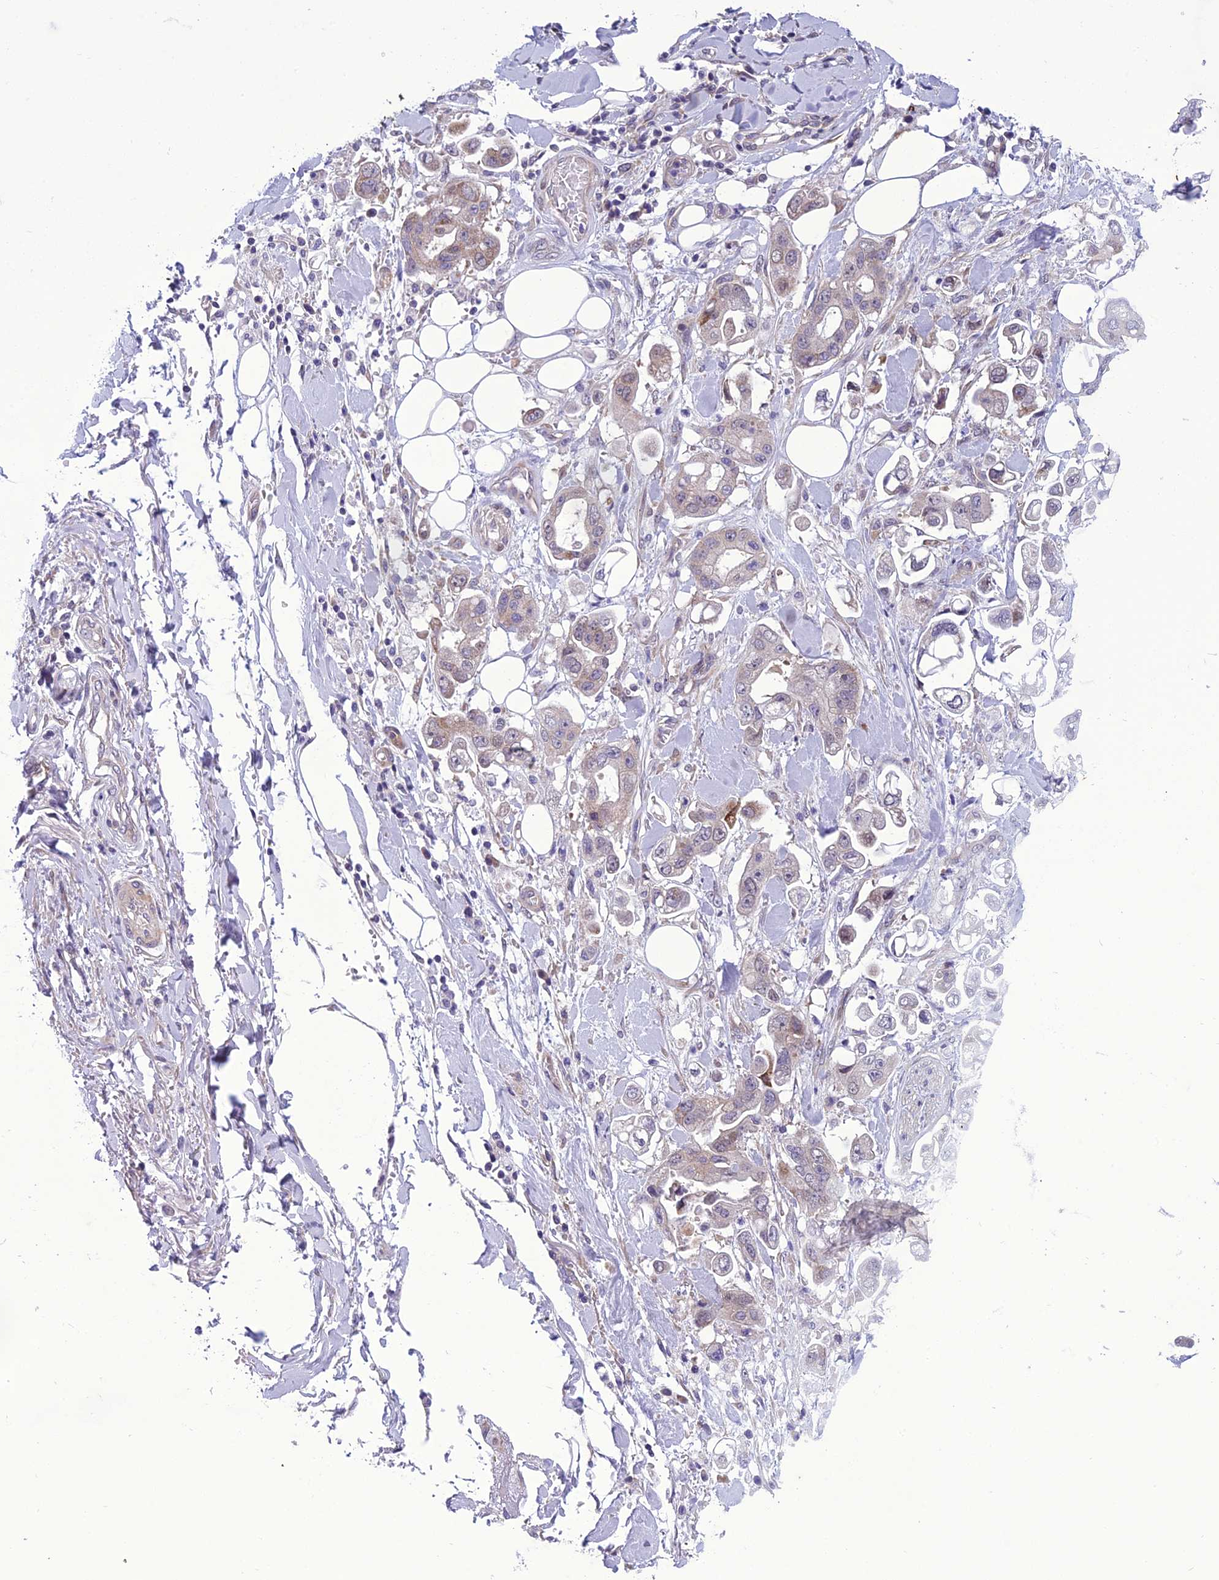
{"staining": {"intensity": "weak", "quantity": "<25%", "location": "cytoplasmic/membranous"}, "tissue": "stomach cancer", "cell_type": "Tumor cells", "image_type": "cancer", "snomed": [{"axis": "morphology", "description": "Adenocarcinoma, NOS"}, {"axis": "topography", "description": "Stomach"}], "caption": "Tumor cells show no significant protein positivity in stomach adenocarcinoma.", "gene": "GAB4", "patient": {"sex": "male", "age": 62}}